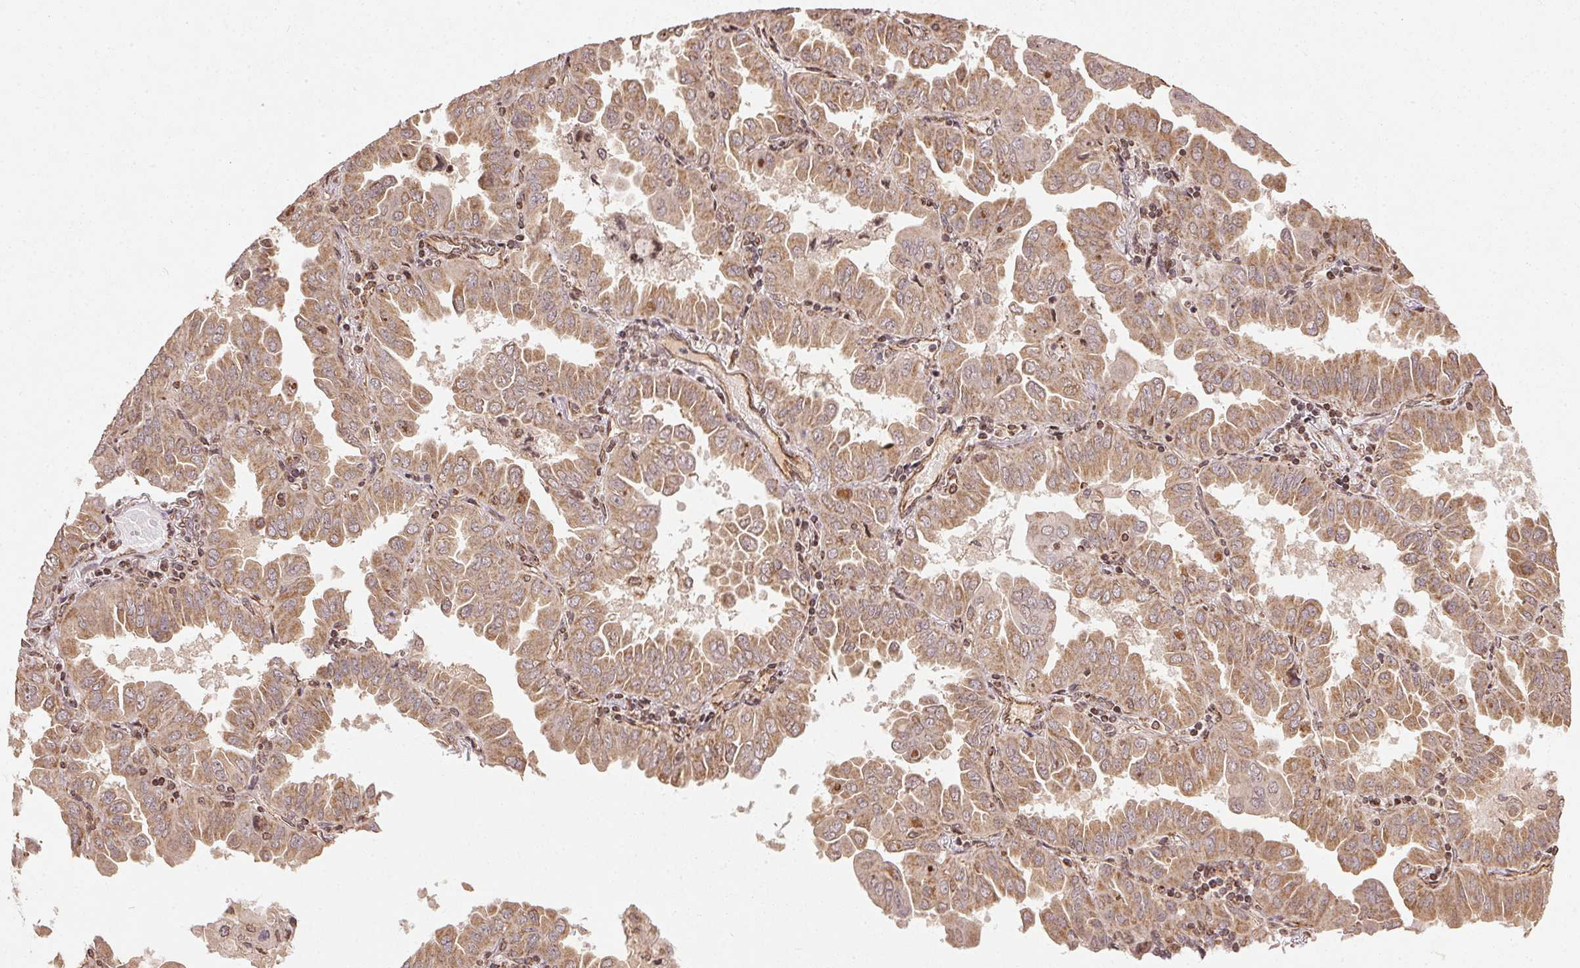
{"staining": {"intensity": "moderate", "quantity": ">75%", "location": "cytoplasmic/membranous"}, "tissue": "lung cancer", "cell_type": "Tumor cells", "image_type": "cancer", "snomed": [{"axis": "morphology", "description": "Adenocarcinoma, NOS"}, {"axis": "topography", "description": "Lung"}], "caption": "DAB immunohistochemical staining of human adenocarcinoma (lung) shows moderate cytoplasmic/membranous protein staining in approximately >75% of tumor cells. The staining was performed using DAB to visualize the protein expression in brown, while the nuclei were stained in blue with hematoxylin (Magnification: 20x).", "gene": "SPRED2", "patient": {"sex": "male", "age": 64}}